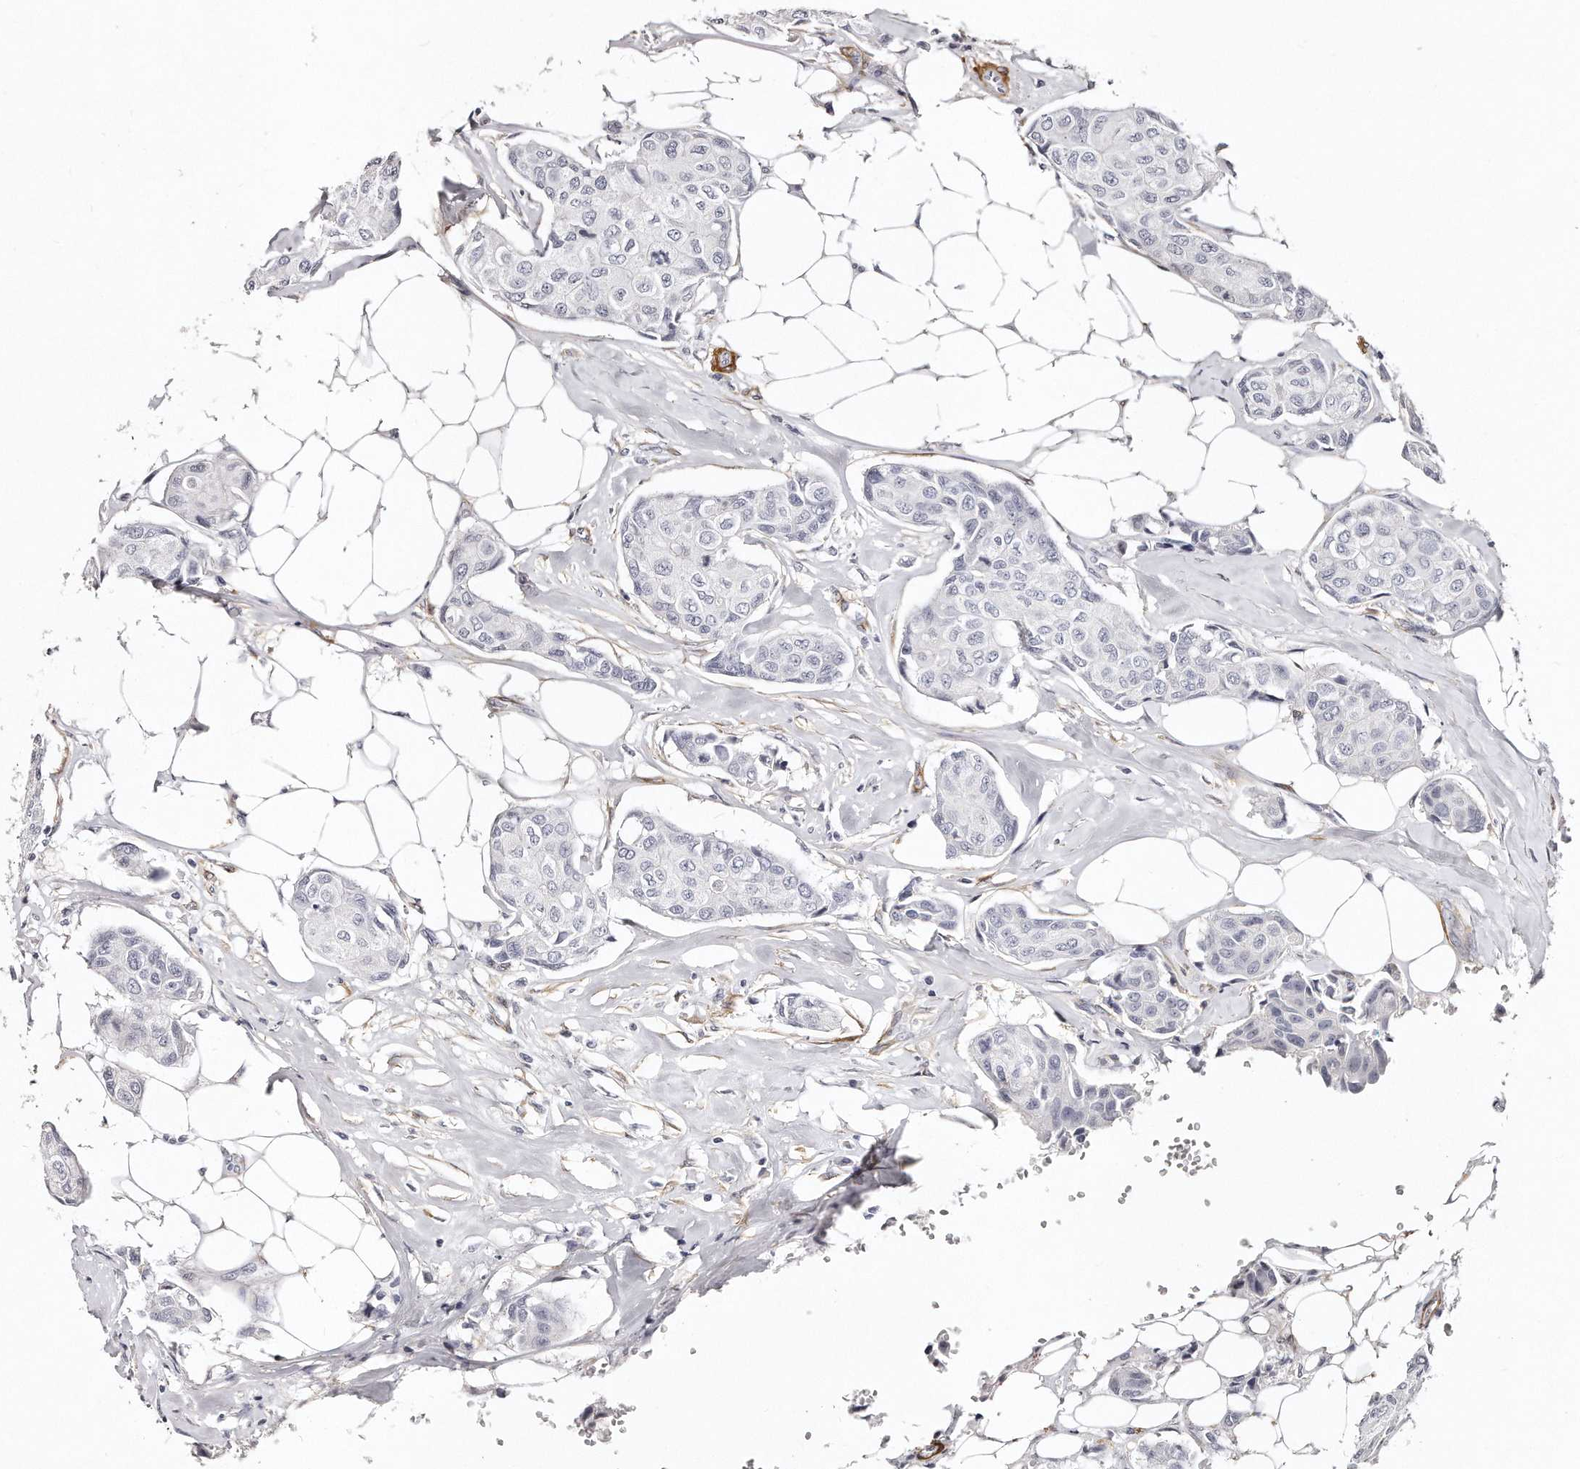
{"staining": {"intensity": "negative", "quantity": "none", "location": "none"}, "tissue": "breast cancer", "cell_type": "Tumor cells", "image_type": "cancer", "snomed": [{"axis": "morphology", "description": "Duct carcinoma"}, {"axis": "topography", "description": "Breast"}], "caption": "There is no significant expression in tumor cells of intraductal carcinoma (breast).", "gene": "LMOD1", "patient": {"sex": "female", "age": 80}}